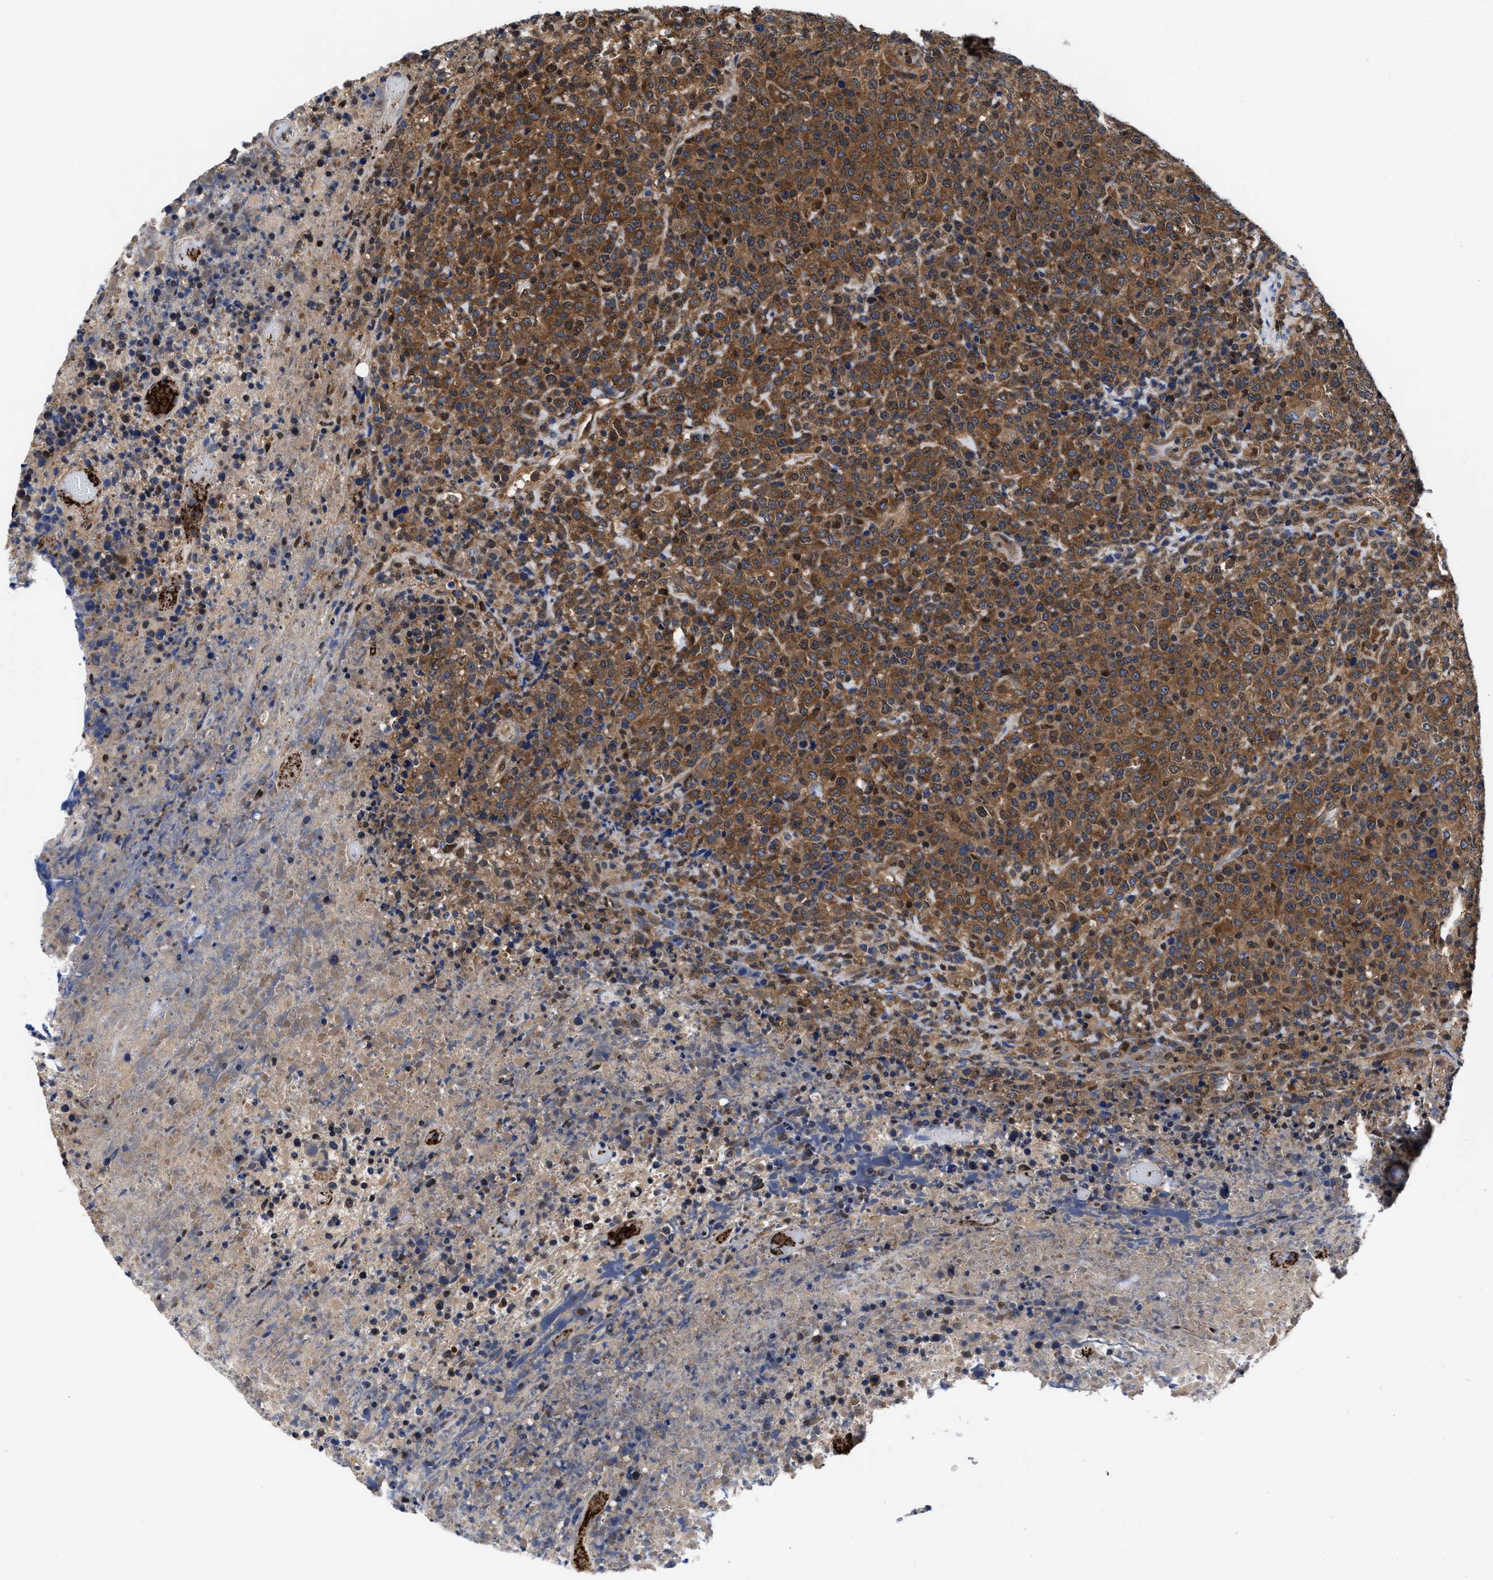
{"staining": {"intensity": "moderate", "quantity": ">75%", "location": "cytoplasmic/membranous"}, "tissue": "lymphoma", "cell_type": "Tumor cells", "image_type": "cancer", "snomed": [{"axis": "morphology", "description": "Malignant lymphoma, non-Hodgkin's type, High grade"}, {"axis": "topography", "description": "Lymph node"}], "caption": "Protein expression analysis of high-grade malignant lymphoma, non-Hodgkin's type reveals moderate cytoplasmic/membranous staining in approximately >75% of tumor cells.", "gene": "ACLY", "patient": {"sex": "male", "age": 13}}